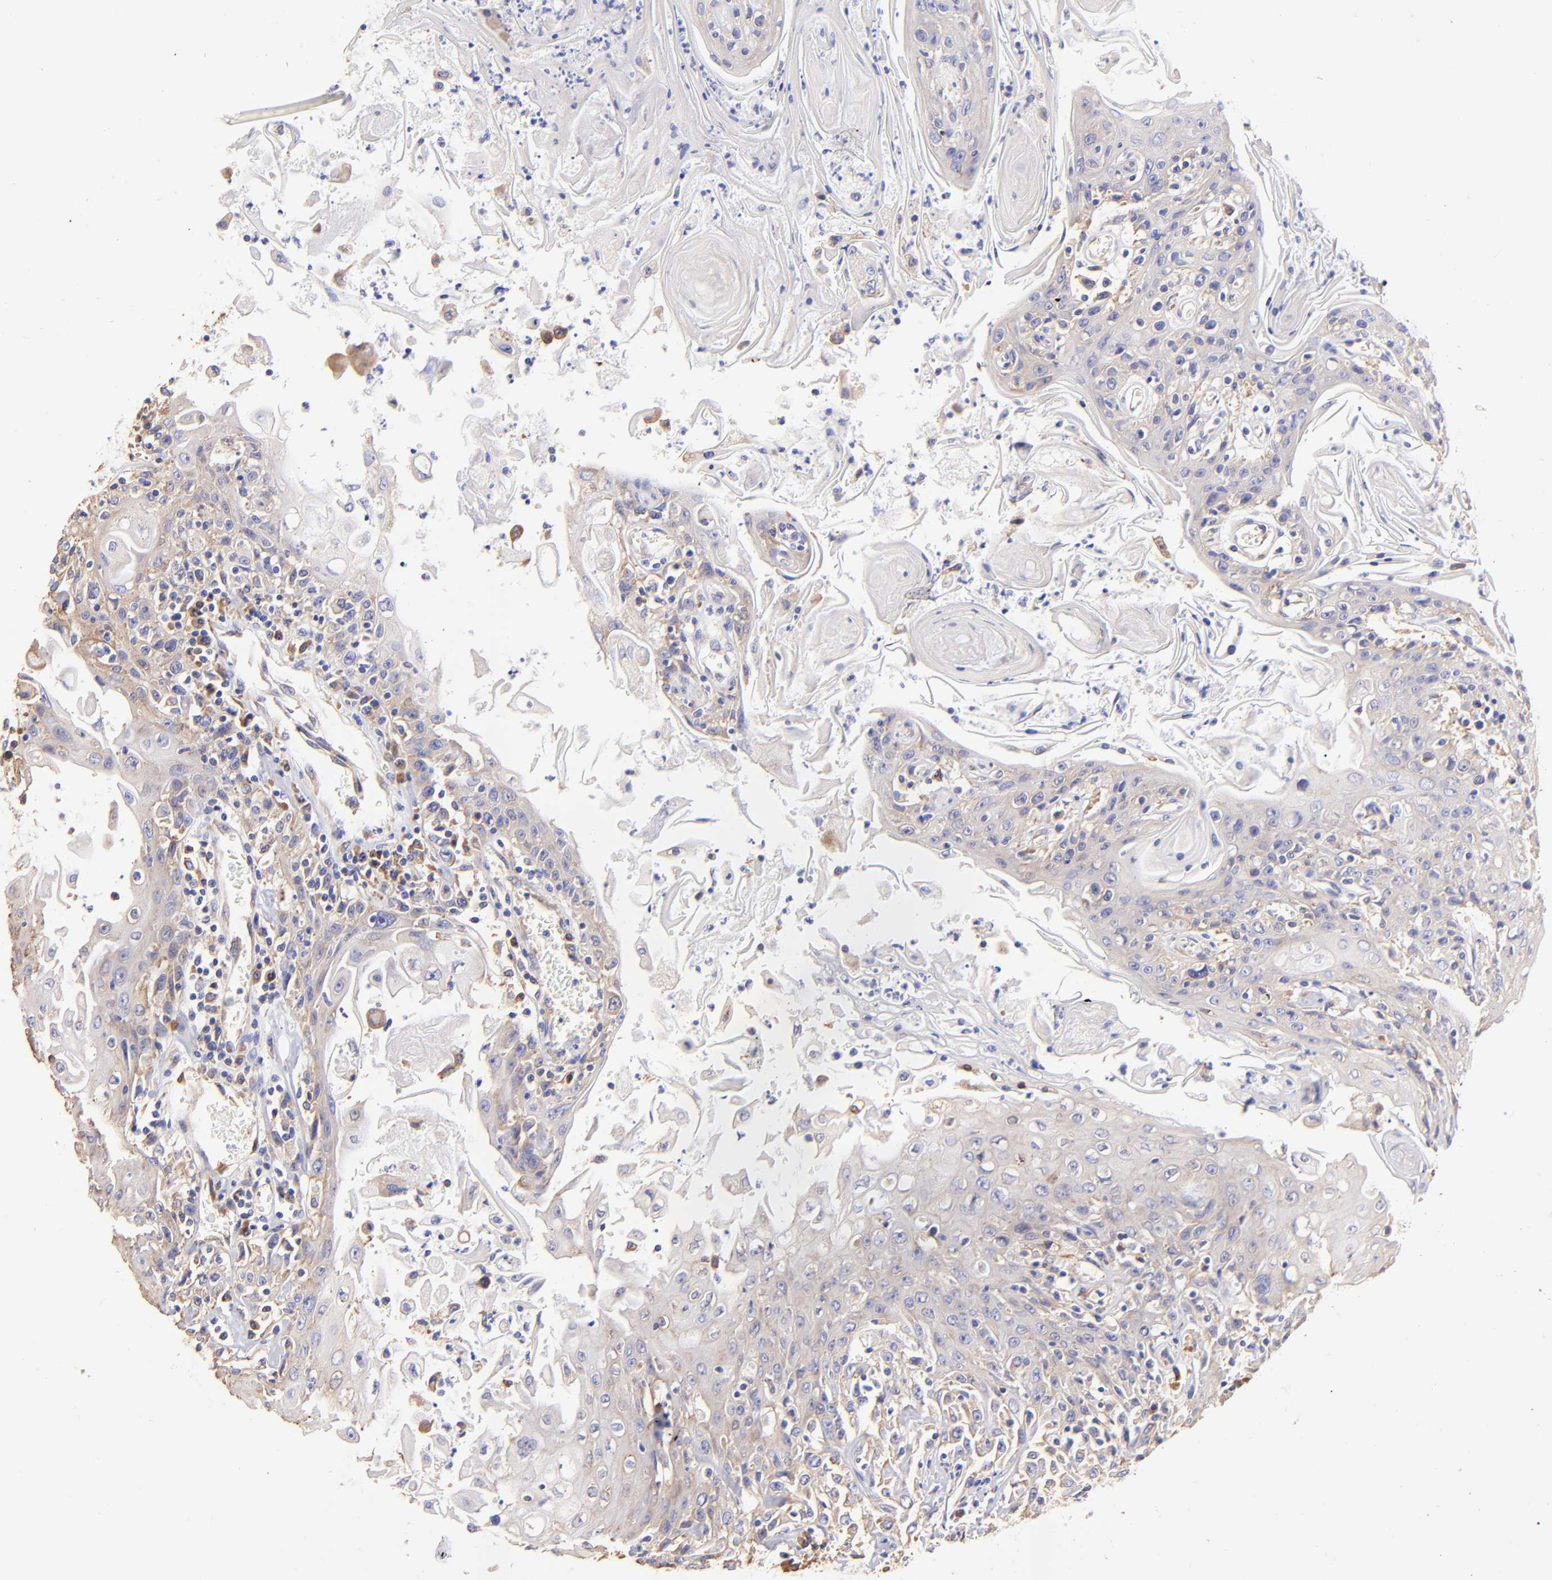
{"staining": {"intensity": "weak", "quantity": "<25%", "location": "cytoplasmic/membranous"}, "tissue": "head and neck cancer", "cell_type": "Tumor cells", "image_type": "cancer", "snomed": [{"axis": "morphology", "description": "Squamous cell carcinoma, NOS"}, {"axis": "topography", "description": "Oral tissue"}, {"axis": "topography", "description": "Head-Neck"}], "caption": "Human head and neck cancer stained for a protein using immunohistochemistry displays no expression in tumor cells.", "gene": "RPL30", "patient": {"sex": "female", "age": 76}}